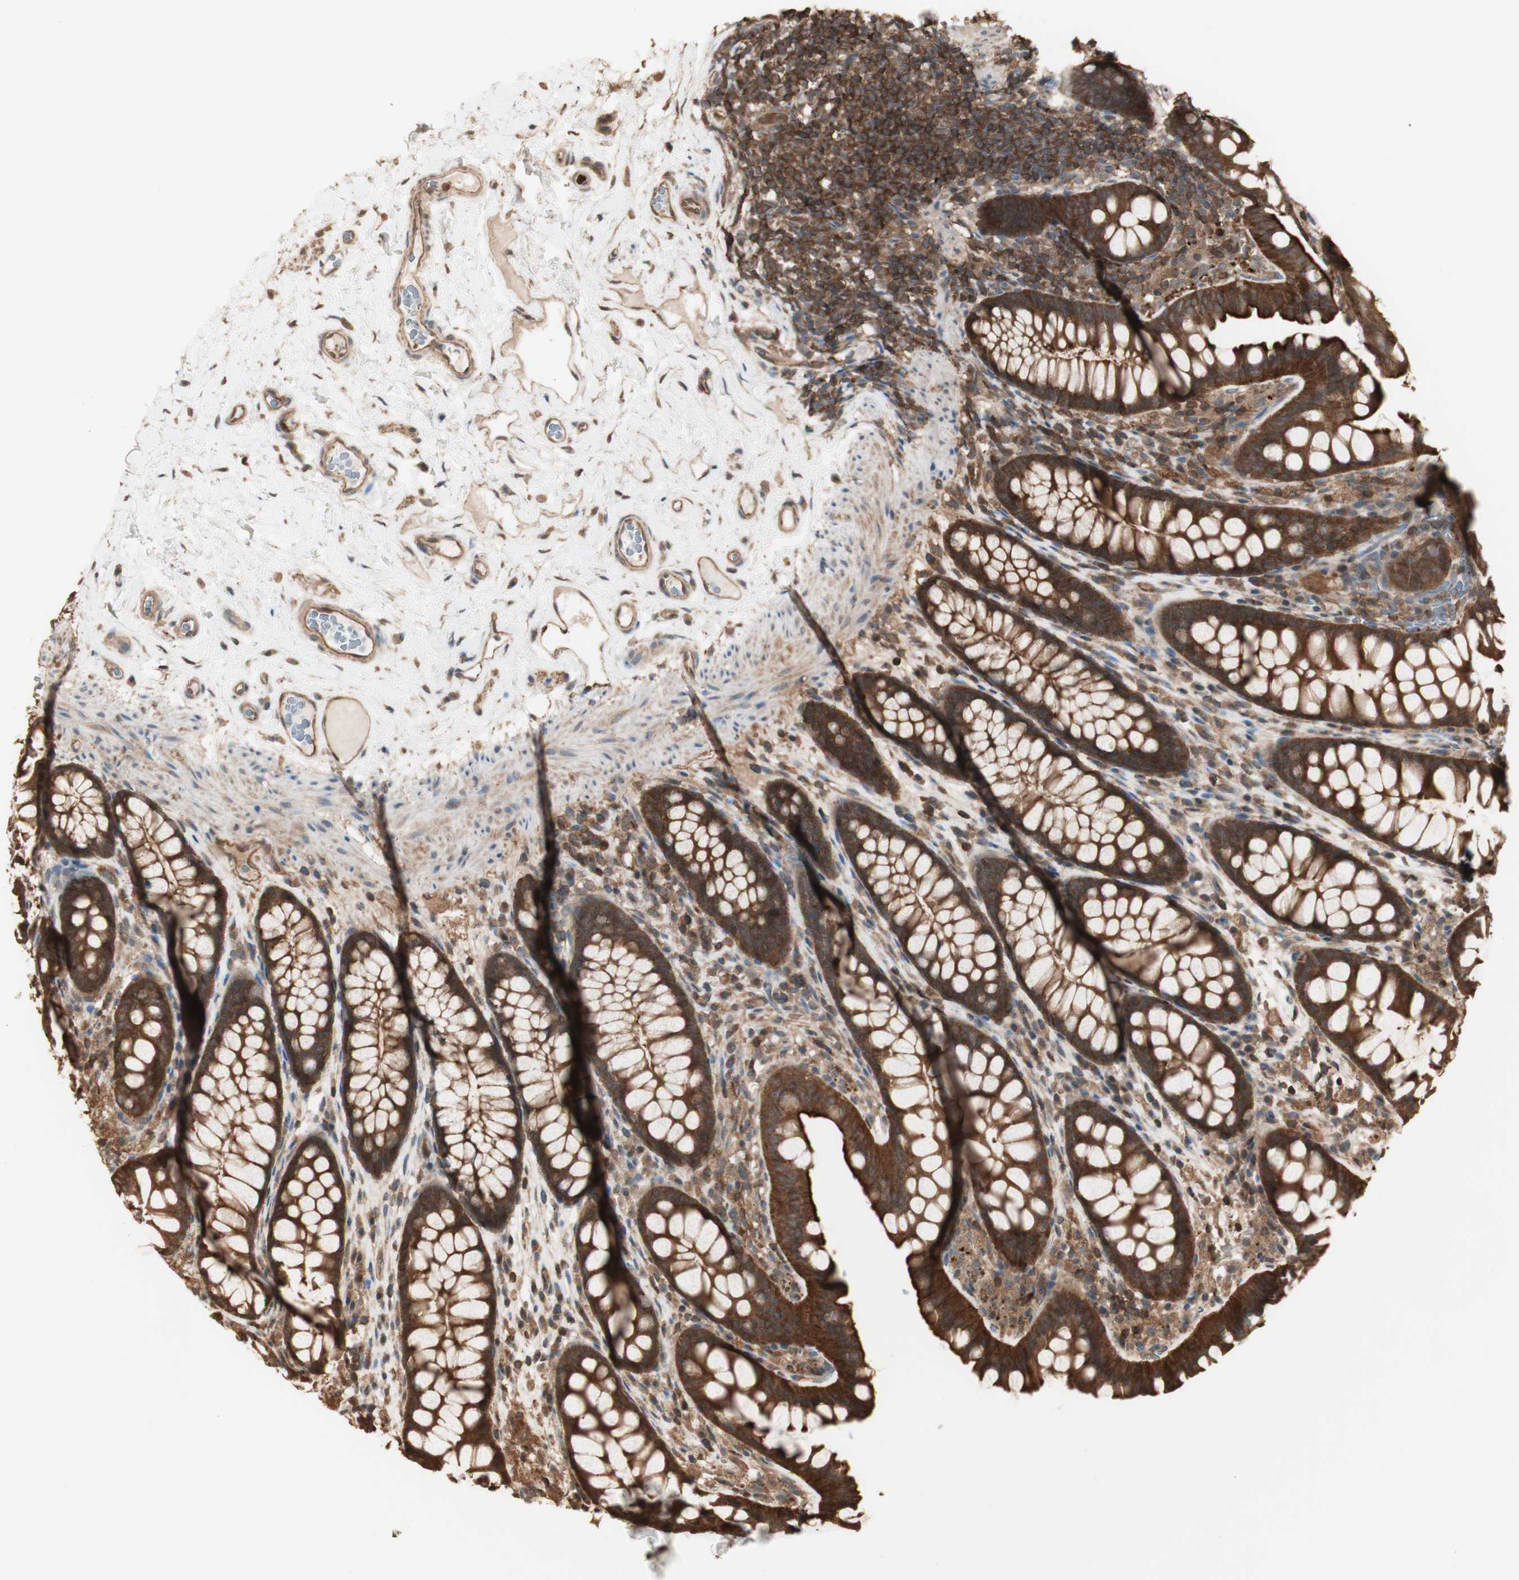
{"staining": {"intensity": "moderate", "quantity": ">75%", "location": "cytoplasmic/membranous"}, "tissue": "colon", "cell_type": "Endothelial cells", "image_type": "normal", "snomed": [{"axis": "morphology", "description": "Normal tissue, NOS"}, {"axis": "topography", "description": "Colon"}], "caption": "The immunohistochemical stain shows moderate cytoplasmic/membranous positivity in endothelial cells of benign colon.", "gene": "YWHAB", "patient": {"sex": "female", "age": 55}}